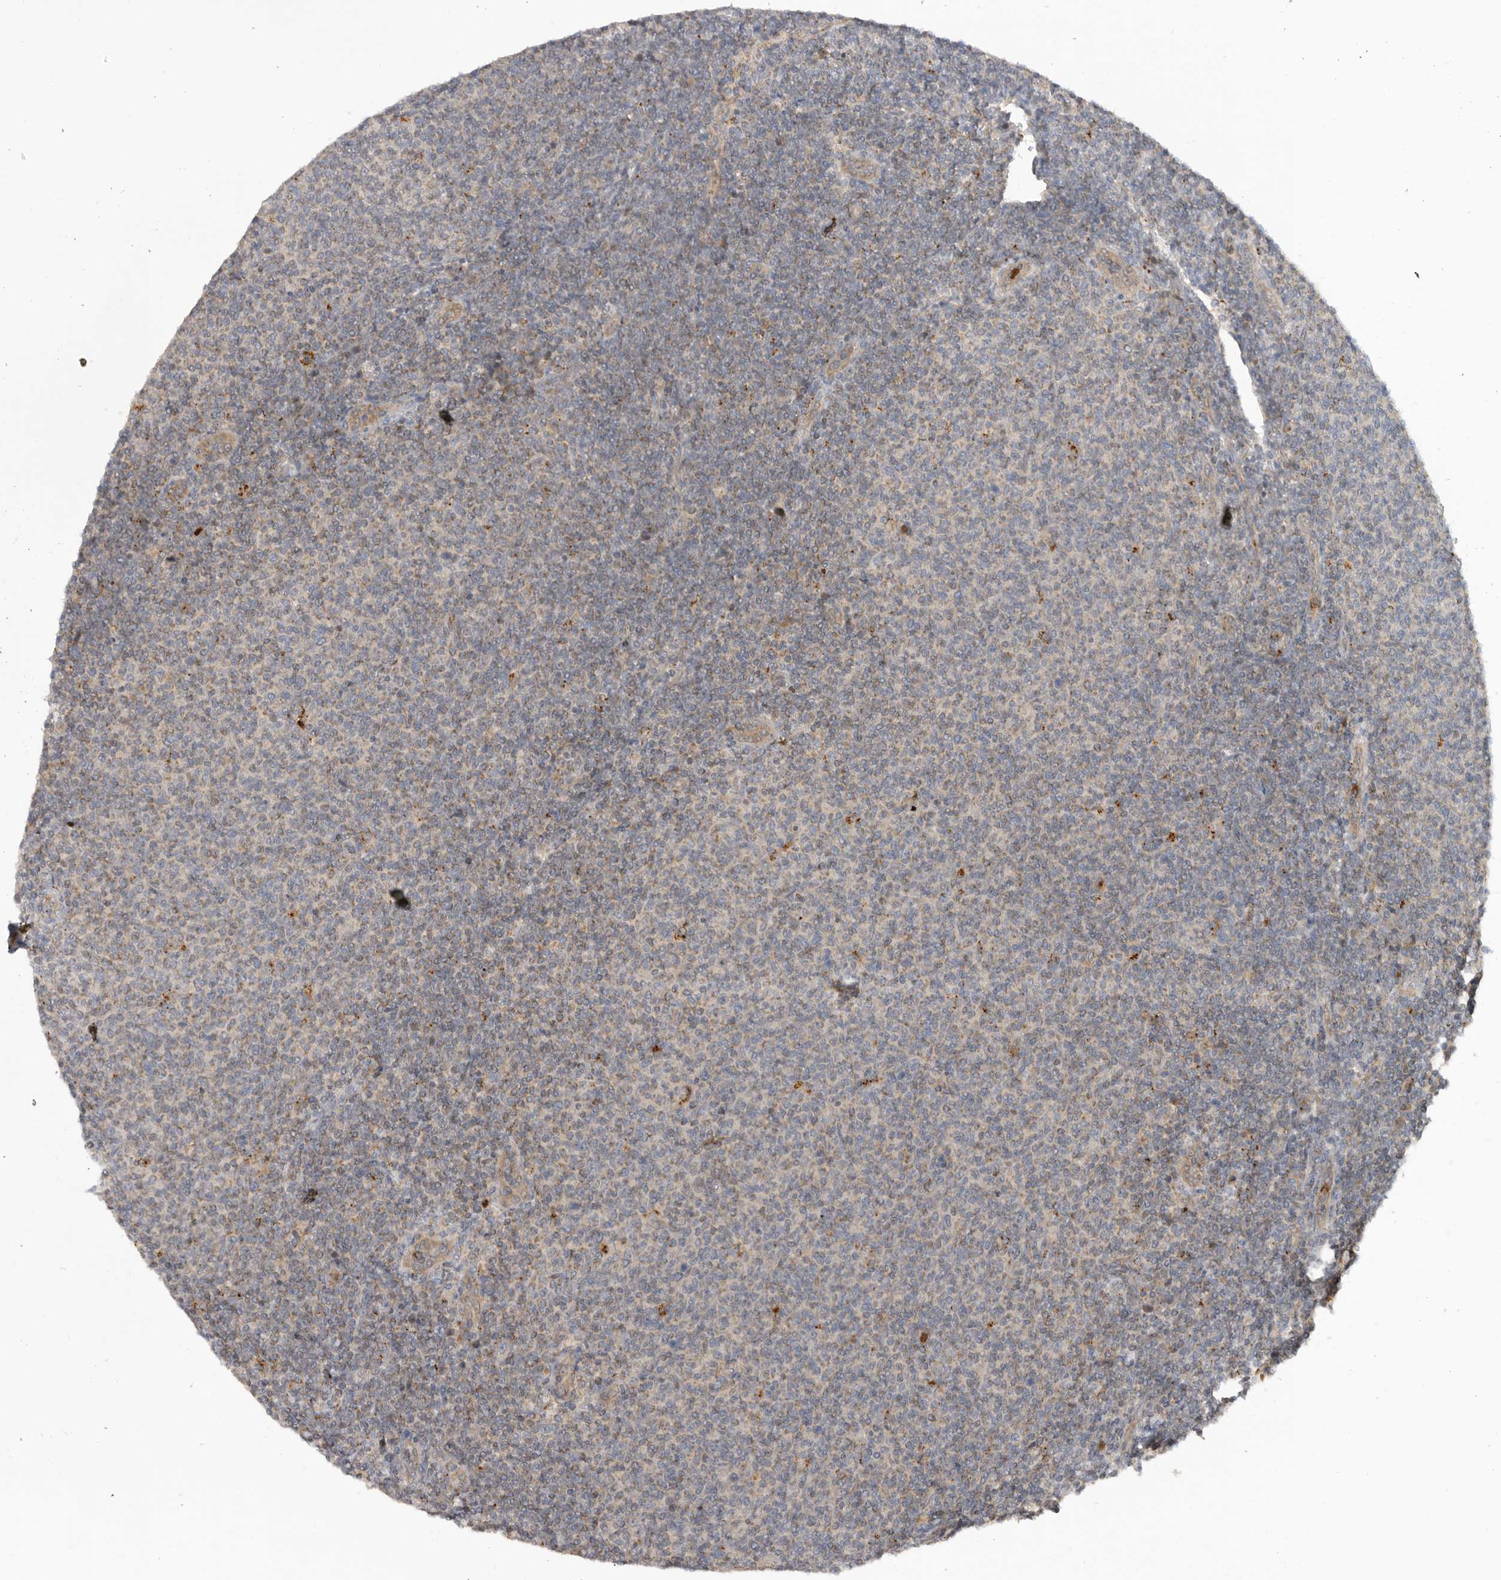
{"staining": {"intensity": "weak", "quantity": "<25%", "location": "cytoplasmic/membranous"}, "tissue": "lymphoma", "cell_type": "Tumor cells", "image_type": "cancer", "snomed": [{"axis": "morphology", "description": "Malignant lymphoma, non-Hodgkin's type, Low grade"}, {"axis": "topography", "description": "Lymph node"}], "caption": "Tumor cells show no significant staining in lymphoma.", "gene": "GNE", "patient": {"sex": "male", "age": 66}}